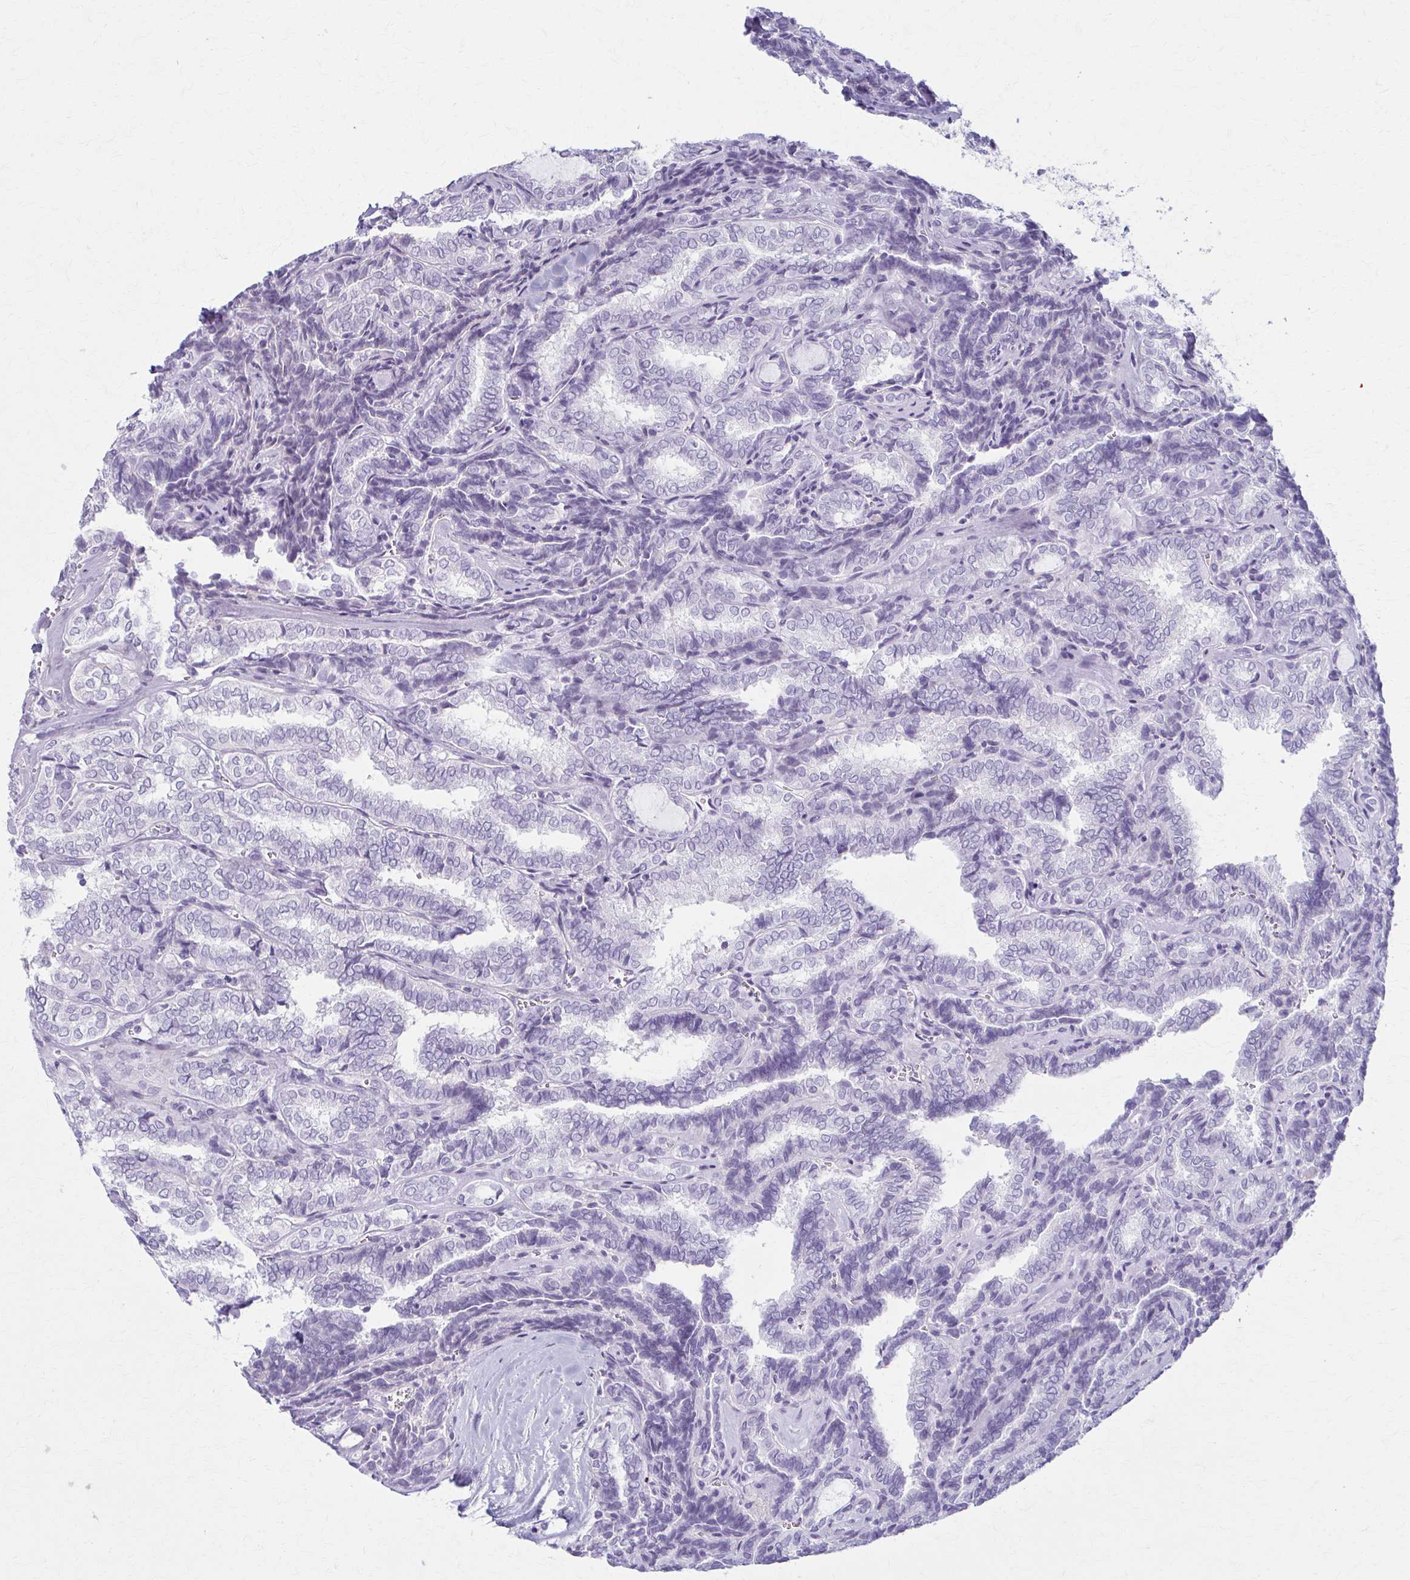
{"staining": {"intensity": "negative", "quantity": "none", "location": "none"}, "tissue": "thyroid cancer", "cell_type": "Tumor cells", "image_type": "cancer", "snomed": [{"axis": "morphology", "description": "Papillary adenocarcinoma, NOS"}, {"axis": "topography", "description": "Thyroid gland"}], "caption": "This is a micrograph of immunohistochemistry (IHC) staining of papillary adenocarcinoma (thyroid), which shows no staining in tumor cells.", "gene": "LDLRAP1", "patient": {"sex": "female", "age": 30}}